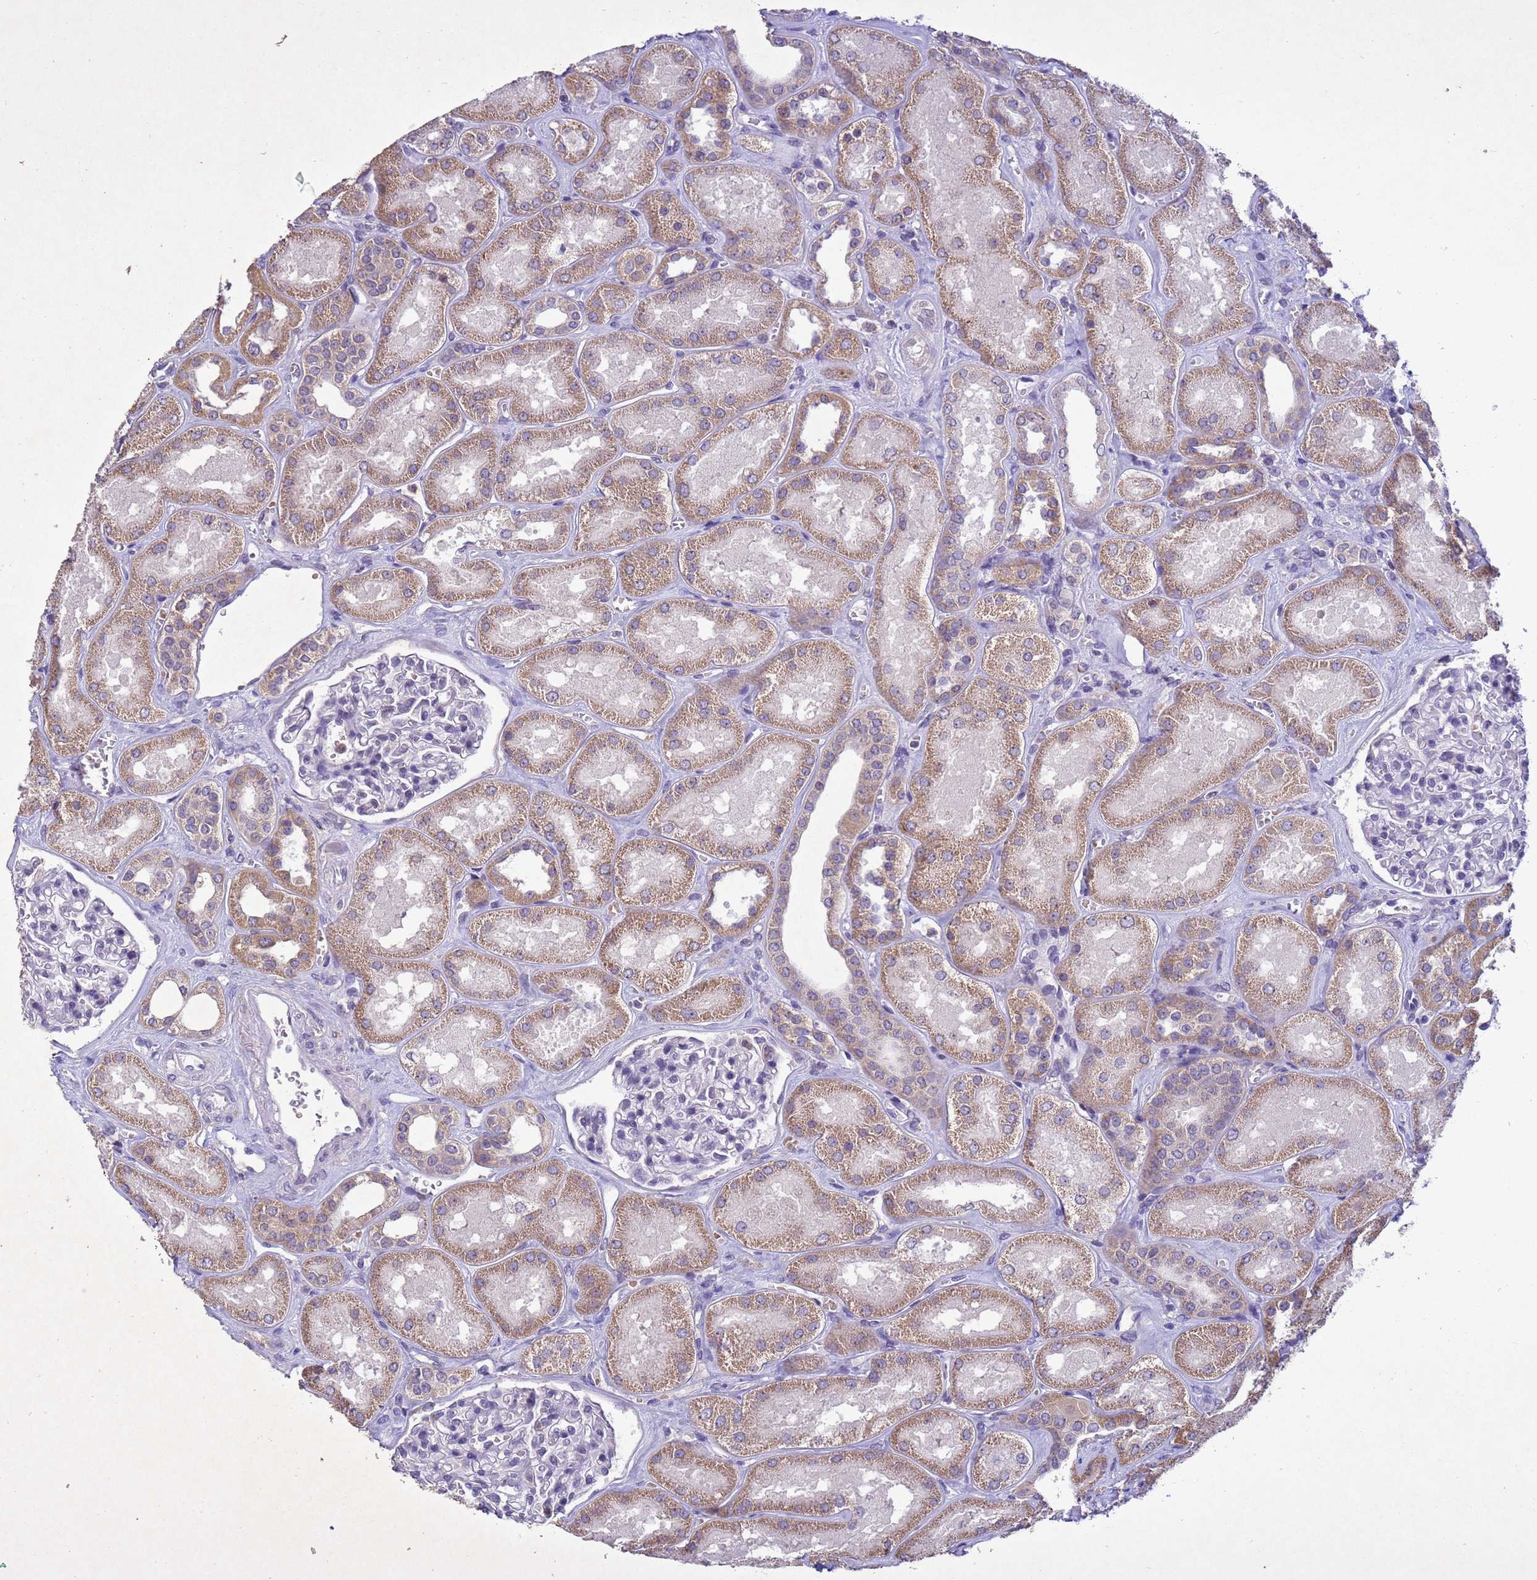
{"staining": {"intensity": "negative", "quantity": "none", "location": "none"}, "tissue": "kidney", "cell_type": "Cells in glomeruli", "image_type": "normal", "snomed": [{"axis": "morphology", "description": "Normal tissue, NOS"}, {"axis": "morphology", "description": "Adenocarcinoma, NOS"}, {"axis": "topography", "description": "Kidney"}], "caption": "Cells in glomeruli show no significant expression in unremarkable kidney.", "gene": "NLRP11", "patient": {"sex": "female", "age": 68}}